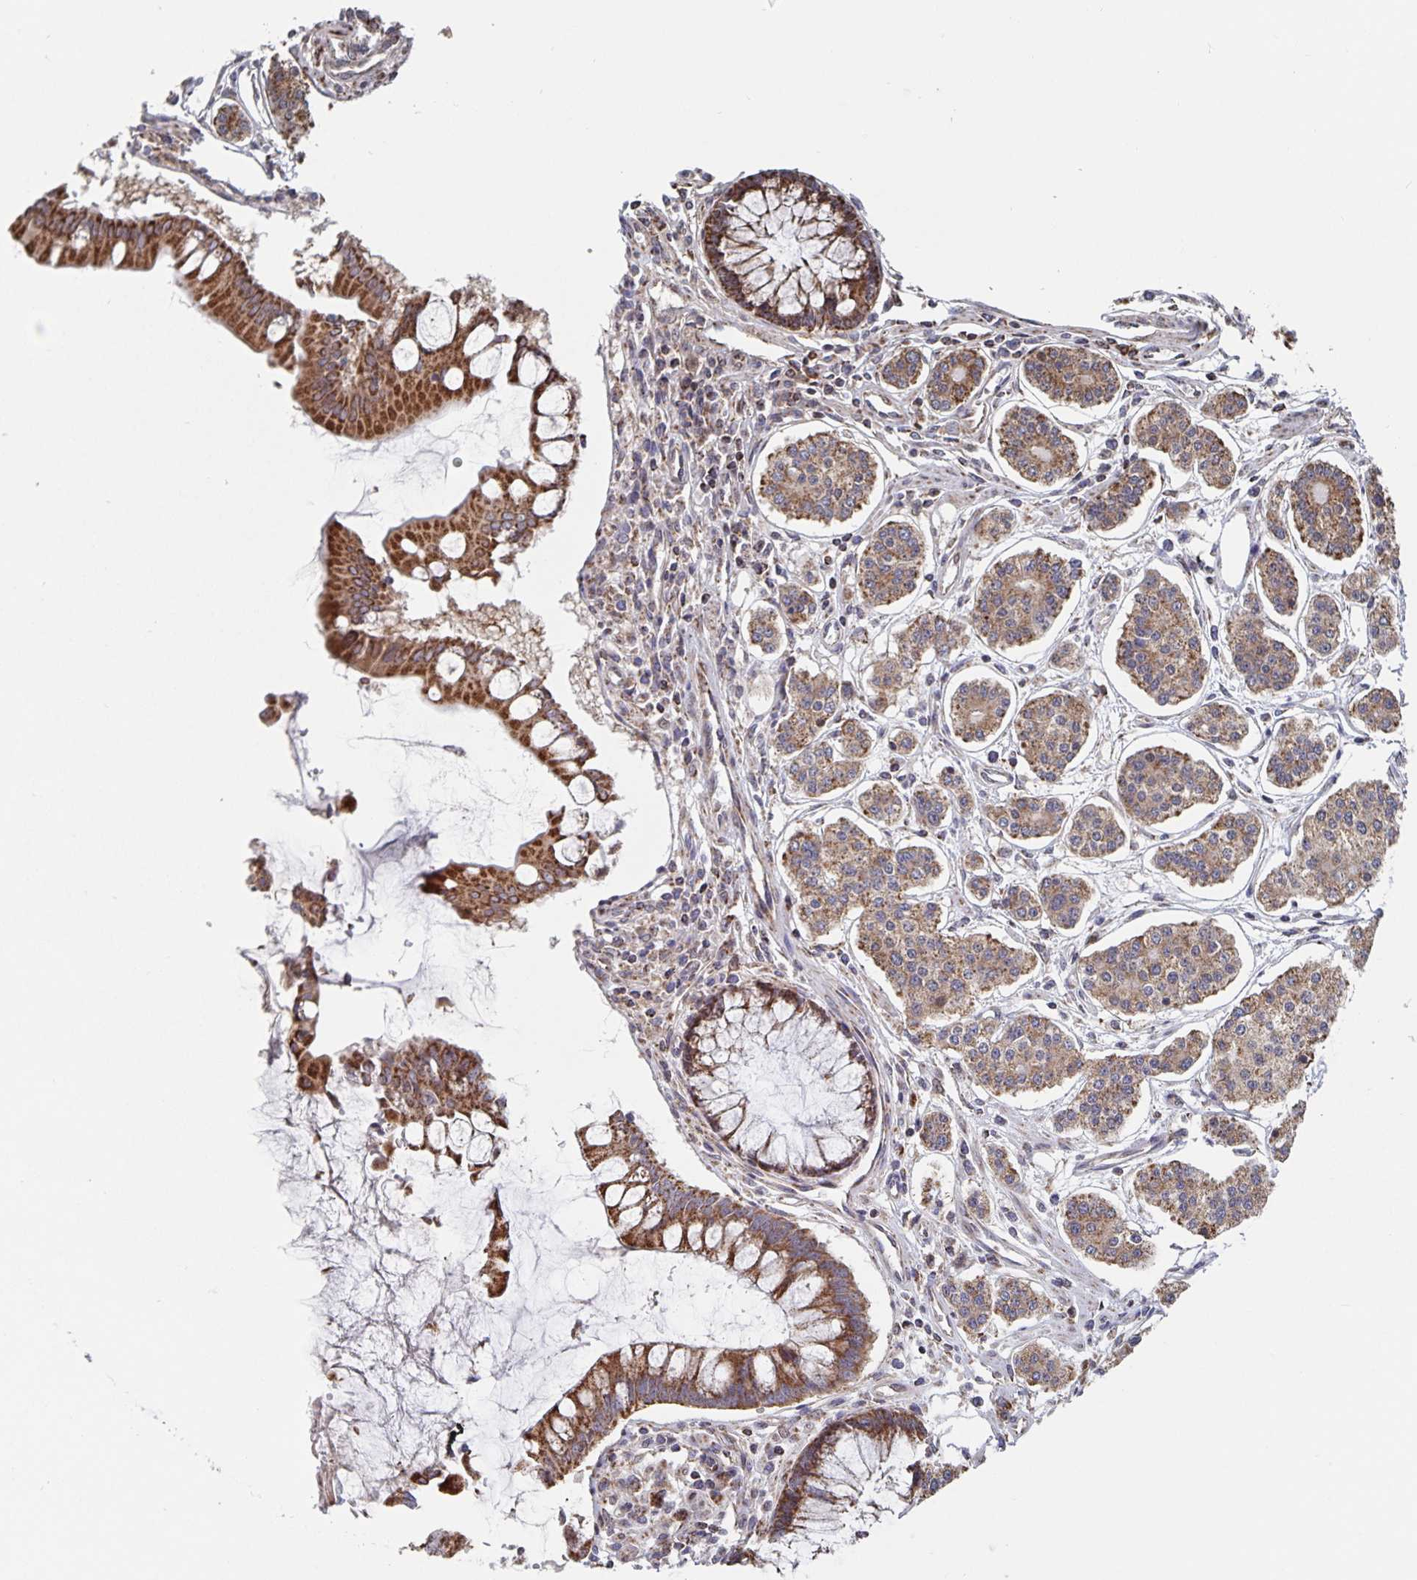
{"staining": {"intensity": "moderate", "quantity": ">75%", "location": "cytoplasmic/membranous"}, "tissue": "carcinoid", "cell_type": "Tumor cells", "image_type": "cancer", "snomed": [{"axis": "morphology", "description": "Carcinoid, malignant, NOS"}, {"axis": "topography", "description": "Small intestine"}], "caption": "High-power microscopy captured an immunohistochemistry (IHC) image of malignant carcinoid, revealing moderate cytoplasmic/membranous positivity in about >75% of tumor cells.", "gene": "ACACA", "patient": {"sex": "female", "age": 65}}